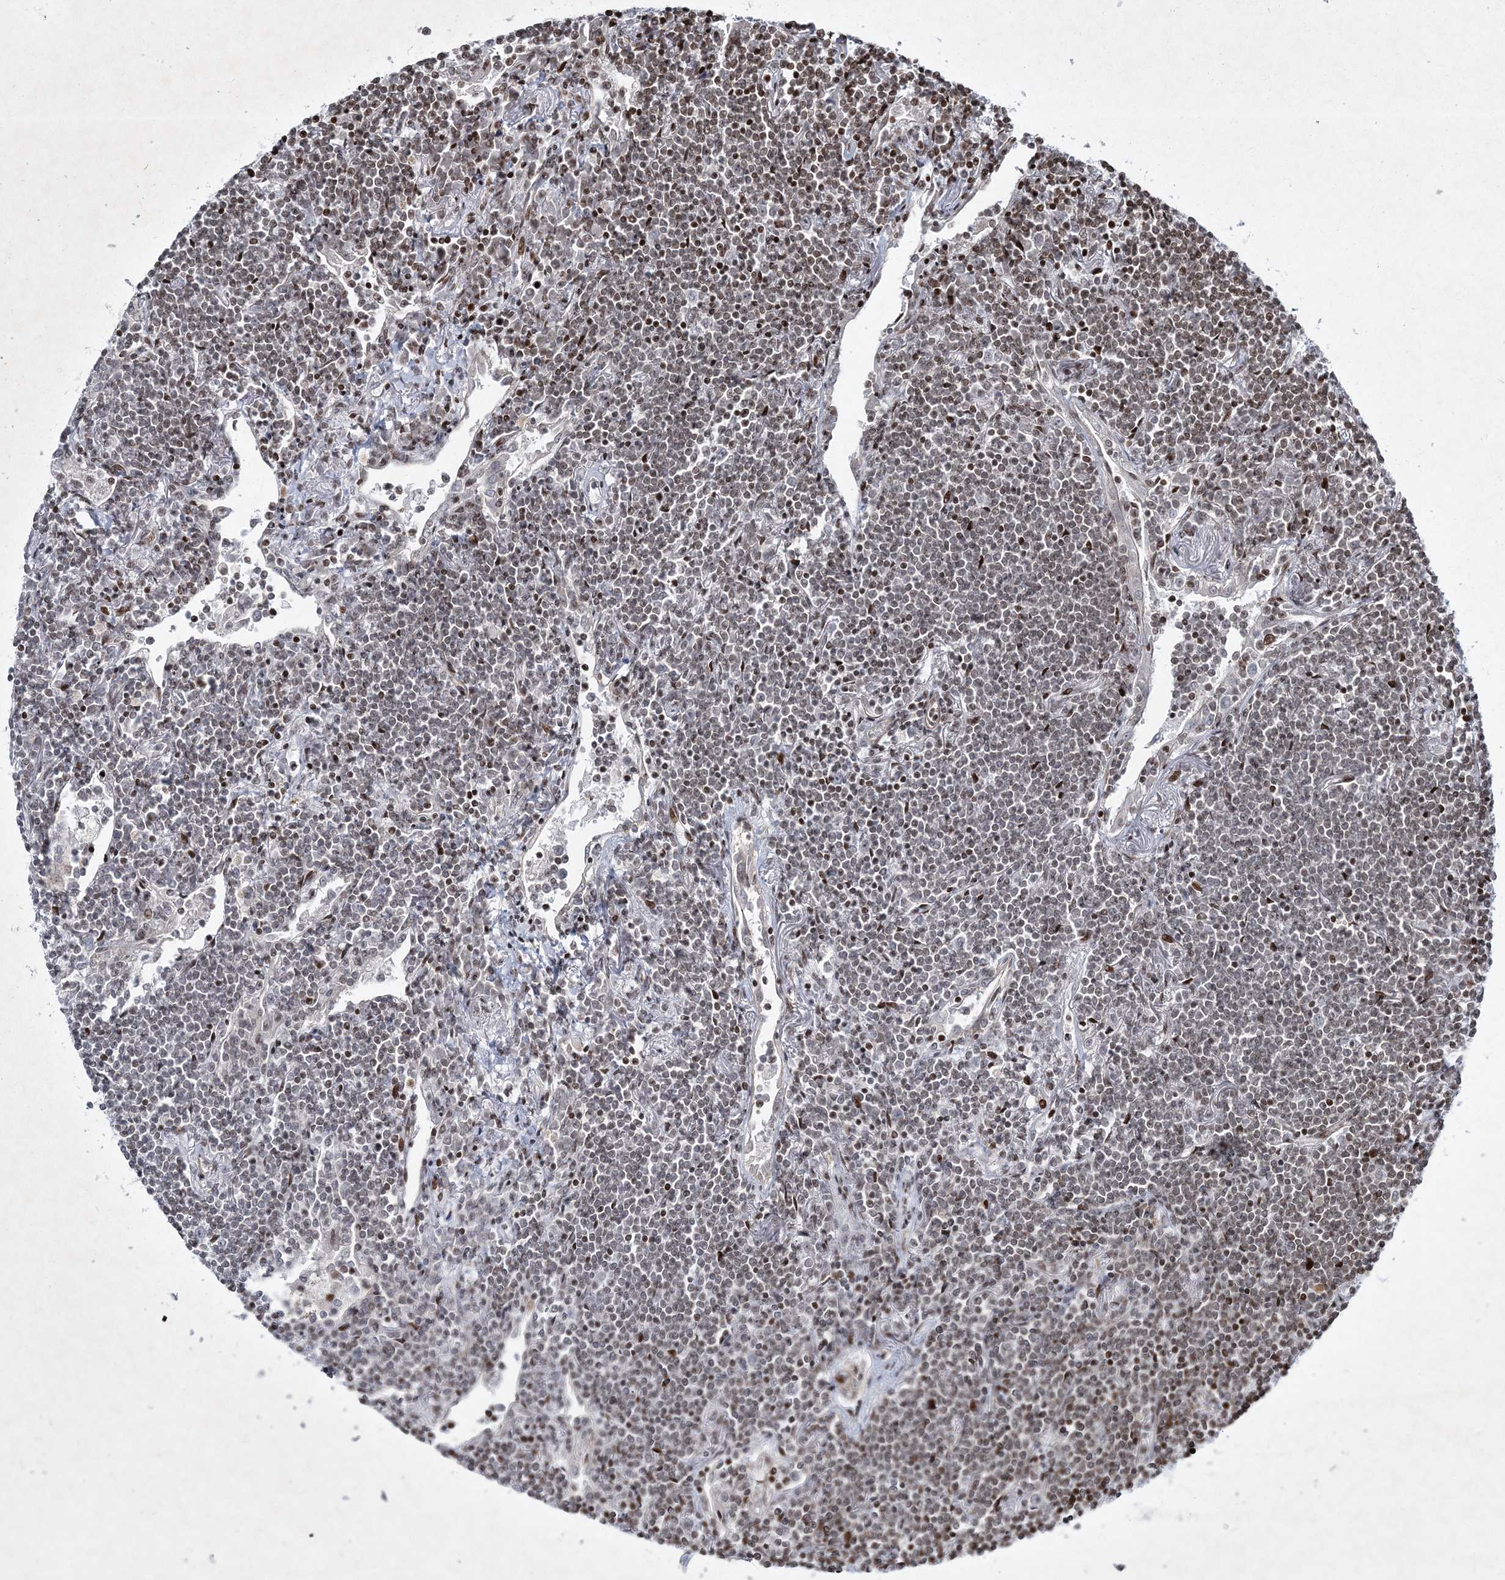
{"staining": {"intensity": "negative", "quantity": "none", "location": "none"}, "tissue": "lymphoma", "cell_type": "Tumor cells", "image_type": "cancer", "snomed": [{"axis": "morphology", "description": "Malignant lymphoma, non-Hodgkin's type, Low grade"}, {"axis": "topography", "description": "Lung"}], "caption": "This is an immunohistochemistry (IHC) micrograph of lymphoma. There is no positivity in tumor cells.", "gene": "SMIM29", "patient": {"sex": "female", "age": 71}}